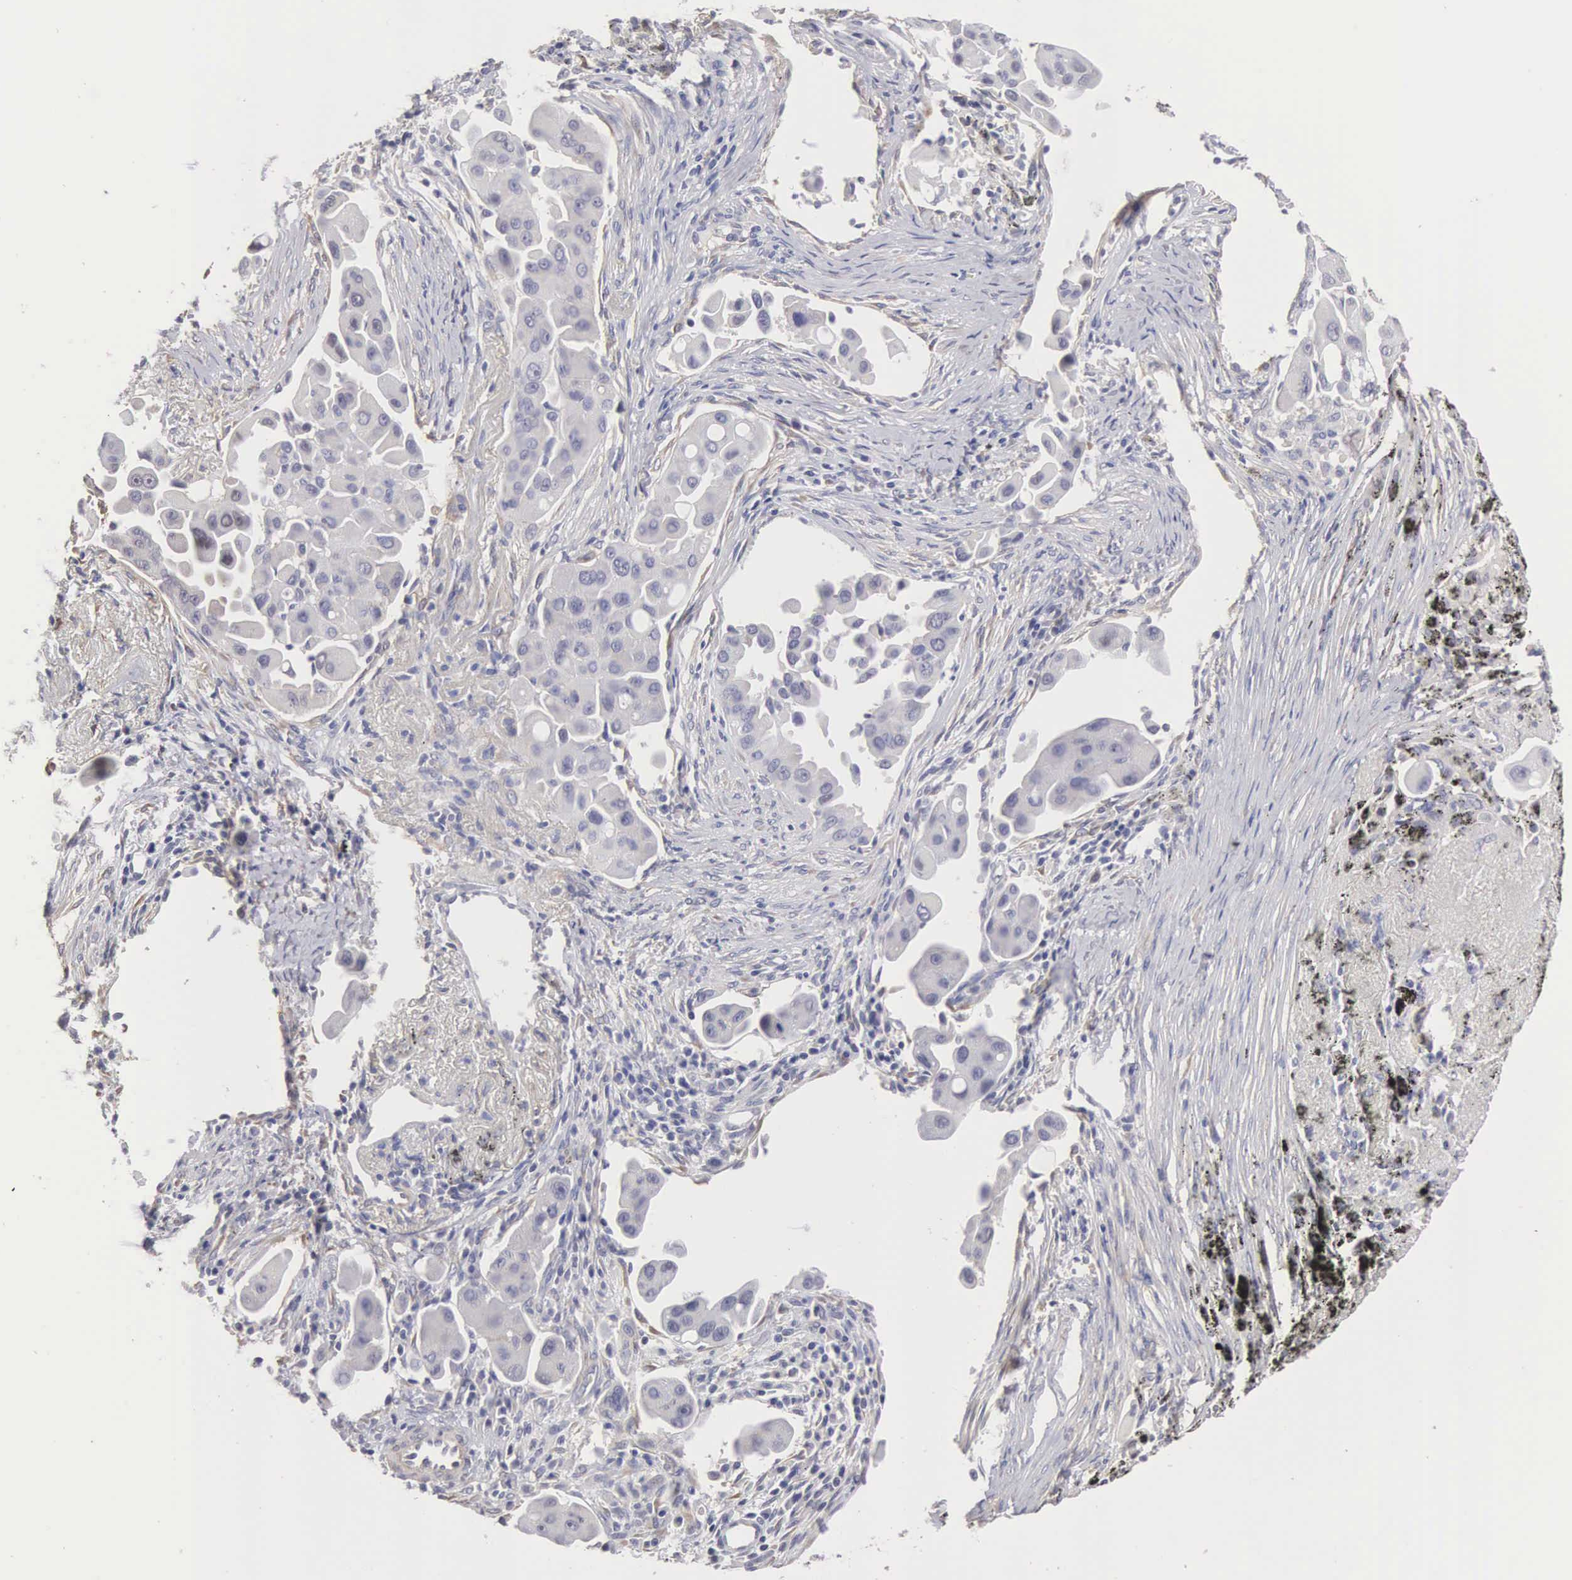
{"staining": {"intensity": "negative", "quantity": "none", "location": "none"}, "tissue": "lung cancer", "cell_type": "Tumor cells", "image_type": "cancer", "snomed": [{"axis": "morphology", "description": "Adenocarcinoma, NOS"}, {"axis": "topography", "description": "Lung"}], "caption": "This is a photomicrograph of immunohistochemistry (IHC) staining of adenocarcinoma (lung), which shows no staining in tumor cells. The staining was performed using DAB to visualize the protein expression in brown, while the nuclei were stained in blue with hematoxylin (Magnification: 20x).", "gene": "ELFN2", "patient": {"sex": "male", "age": 68}}